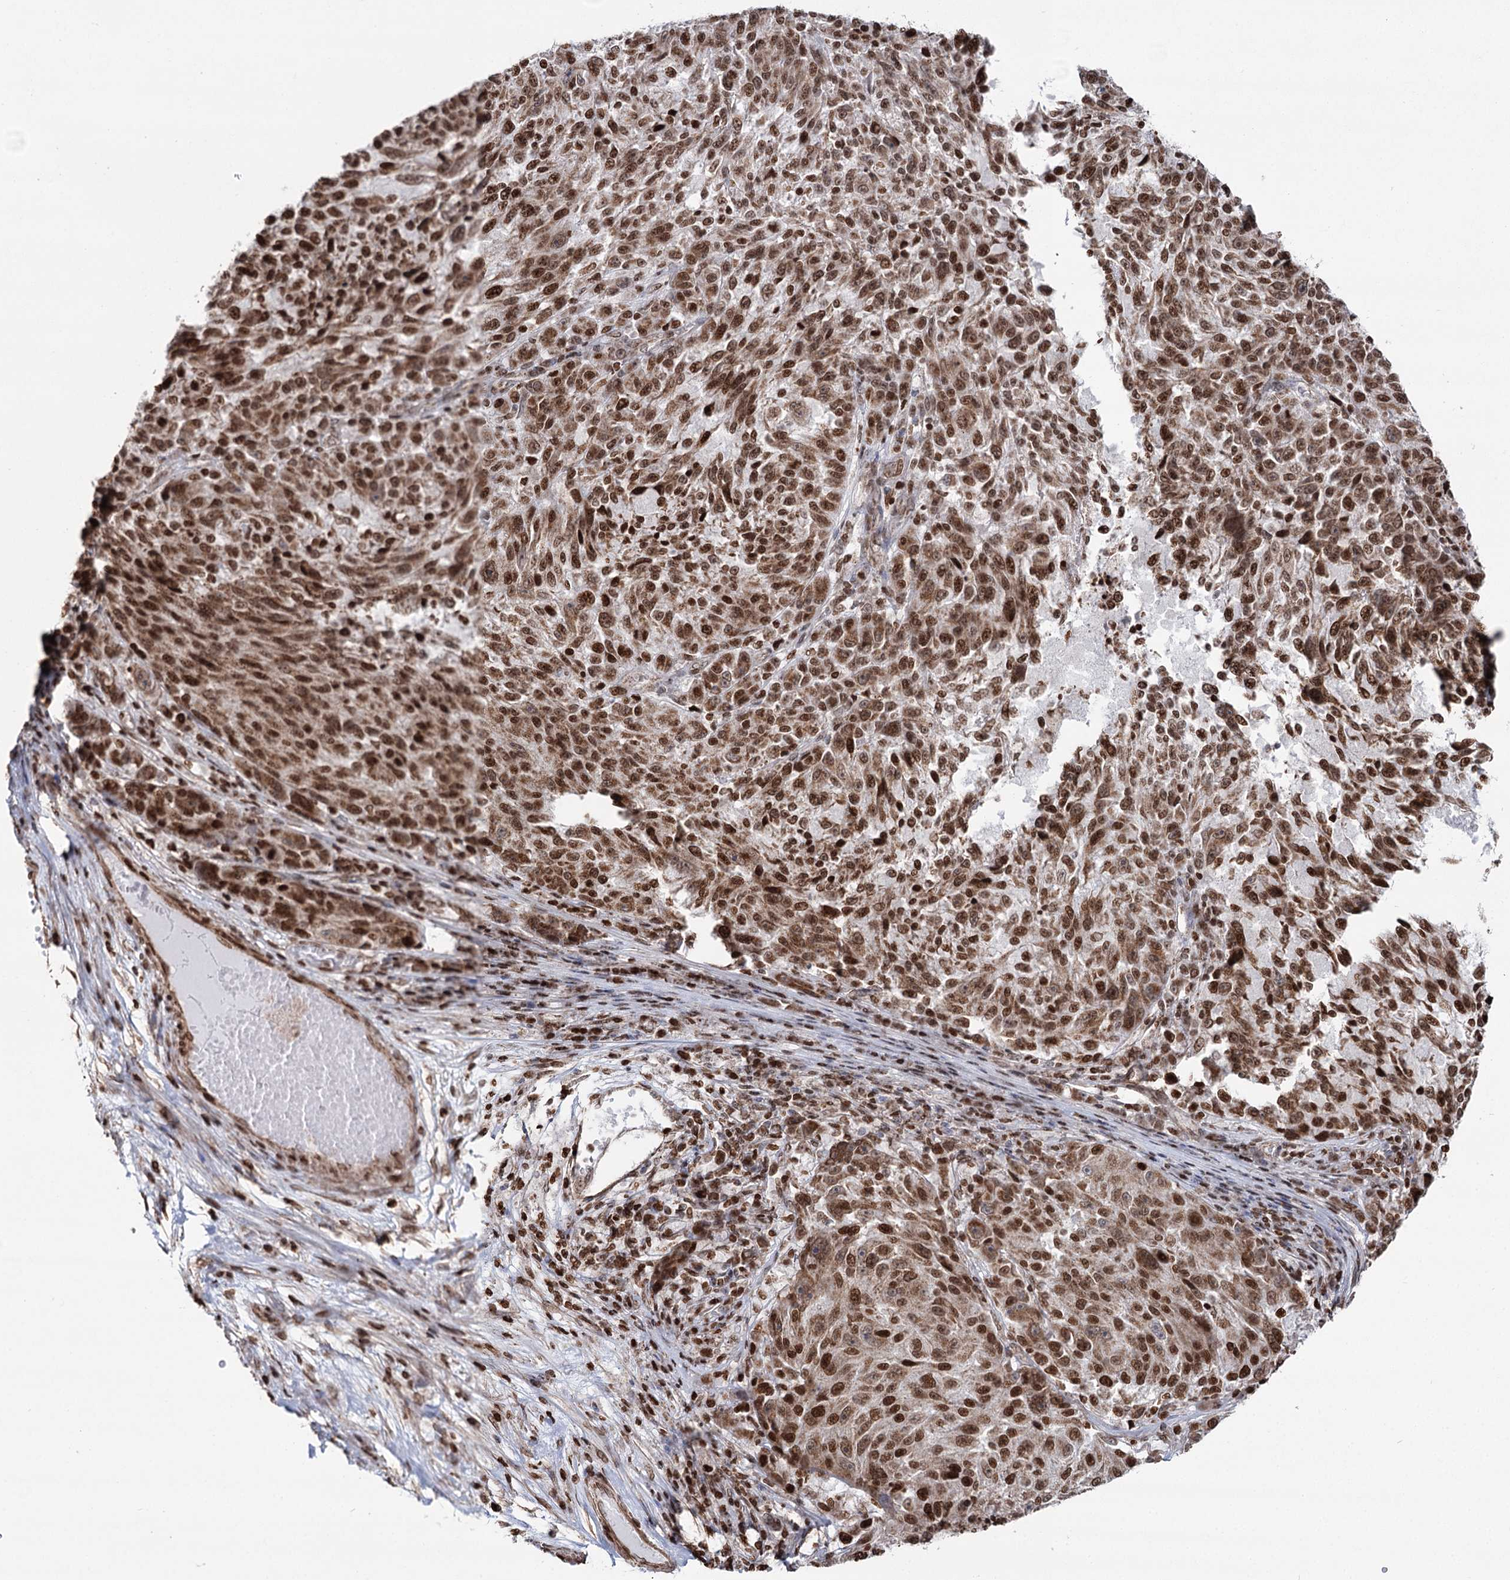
{"staining": {"intensity": "strong", "quantity": ">75%", "location": "cytoplasmic/membranous,nuclear"}, "tissue": "melanoma", "cell_type": "Tumor cells", "image_type": "cancer", "snomed": [{"axis": "morphology", "description": "Malignant melanoma, NOS"}, {"axis": "topography", "description": "Skin"}], "caption": "Immunohistochemical staining of human malignant melanoma reveals high levels of strong cytoplasmic/membranous and nuclear staining in approximately >75% of tumor cells.", "gene": "PDHX", "patient": {"sex": "male", "age": 53}}